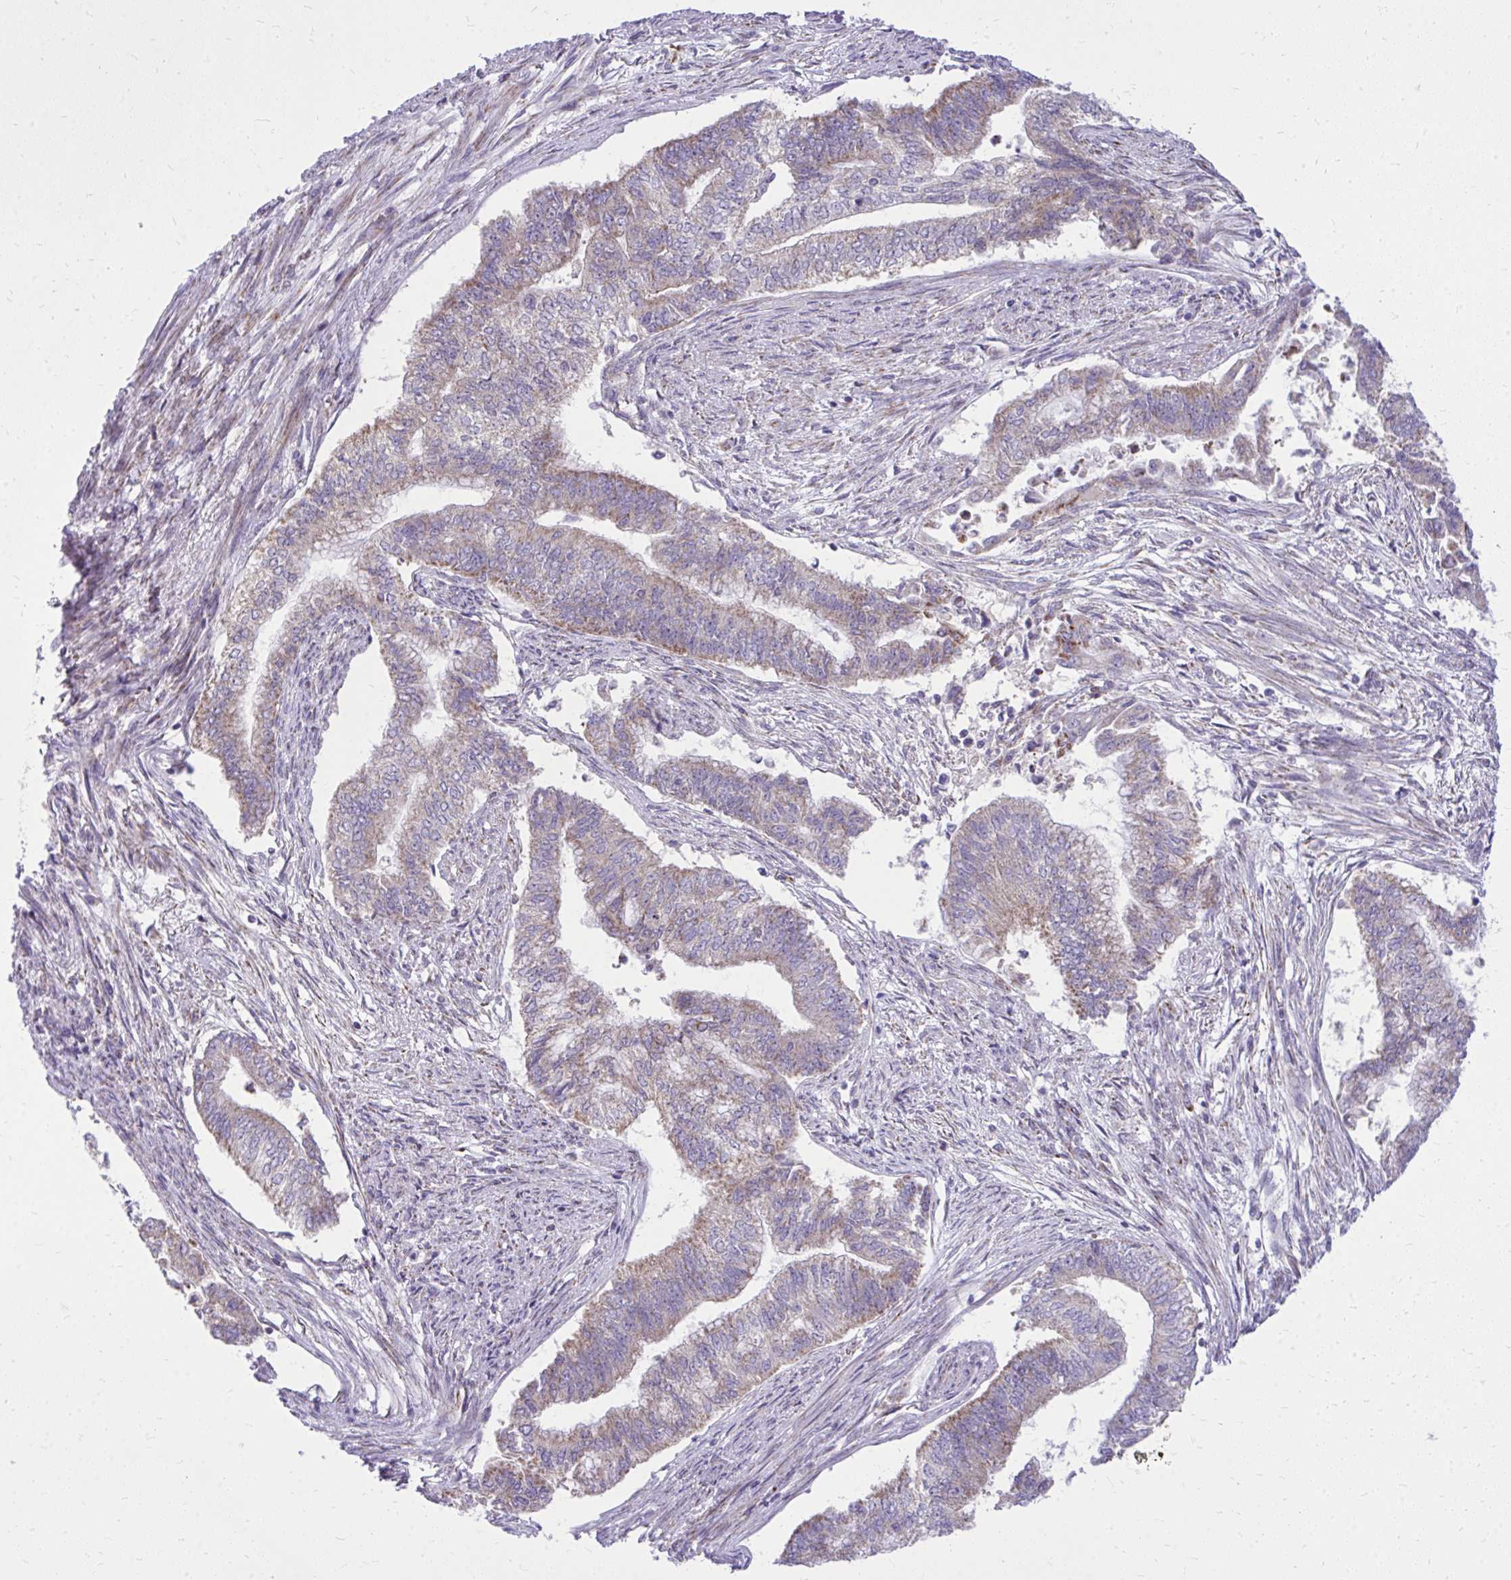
{"staining": {"intensity": "weak", "quantity": "25%-75%", "location": "cytoplasmic/membranous"}, "tissue": "endometrial cancer", "cell_type": "Tumor cells", "image_type": "cancer", "snomed": [{"axis": "morphology", "description": "Adenocarcinoma, NOS"}, {"axis": "topography", "description": "Endometrium"}], "caption": "DAB immunohistochemical staining of adenocarcinoma (endometrial) displays weak cytoplasmic/membranous protein staining in approximately 25%-75% of tumor cells.", "gene": "GPRIN3", "patient": {"sex": "female", "age": 65}}